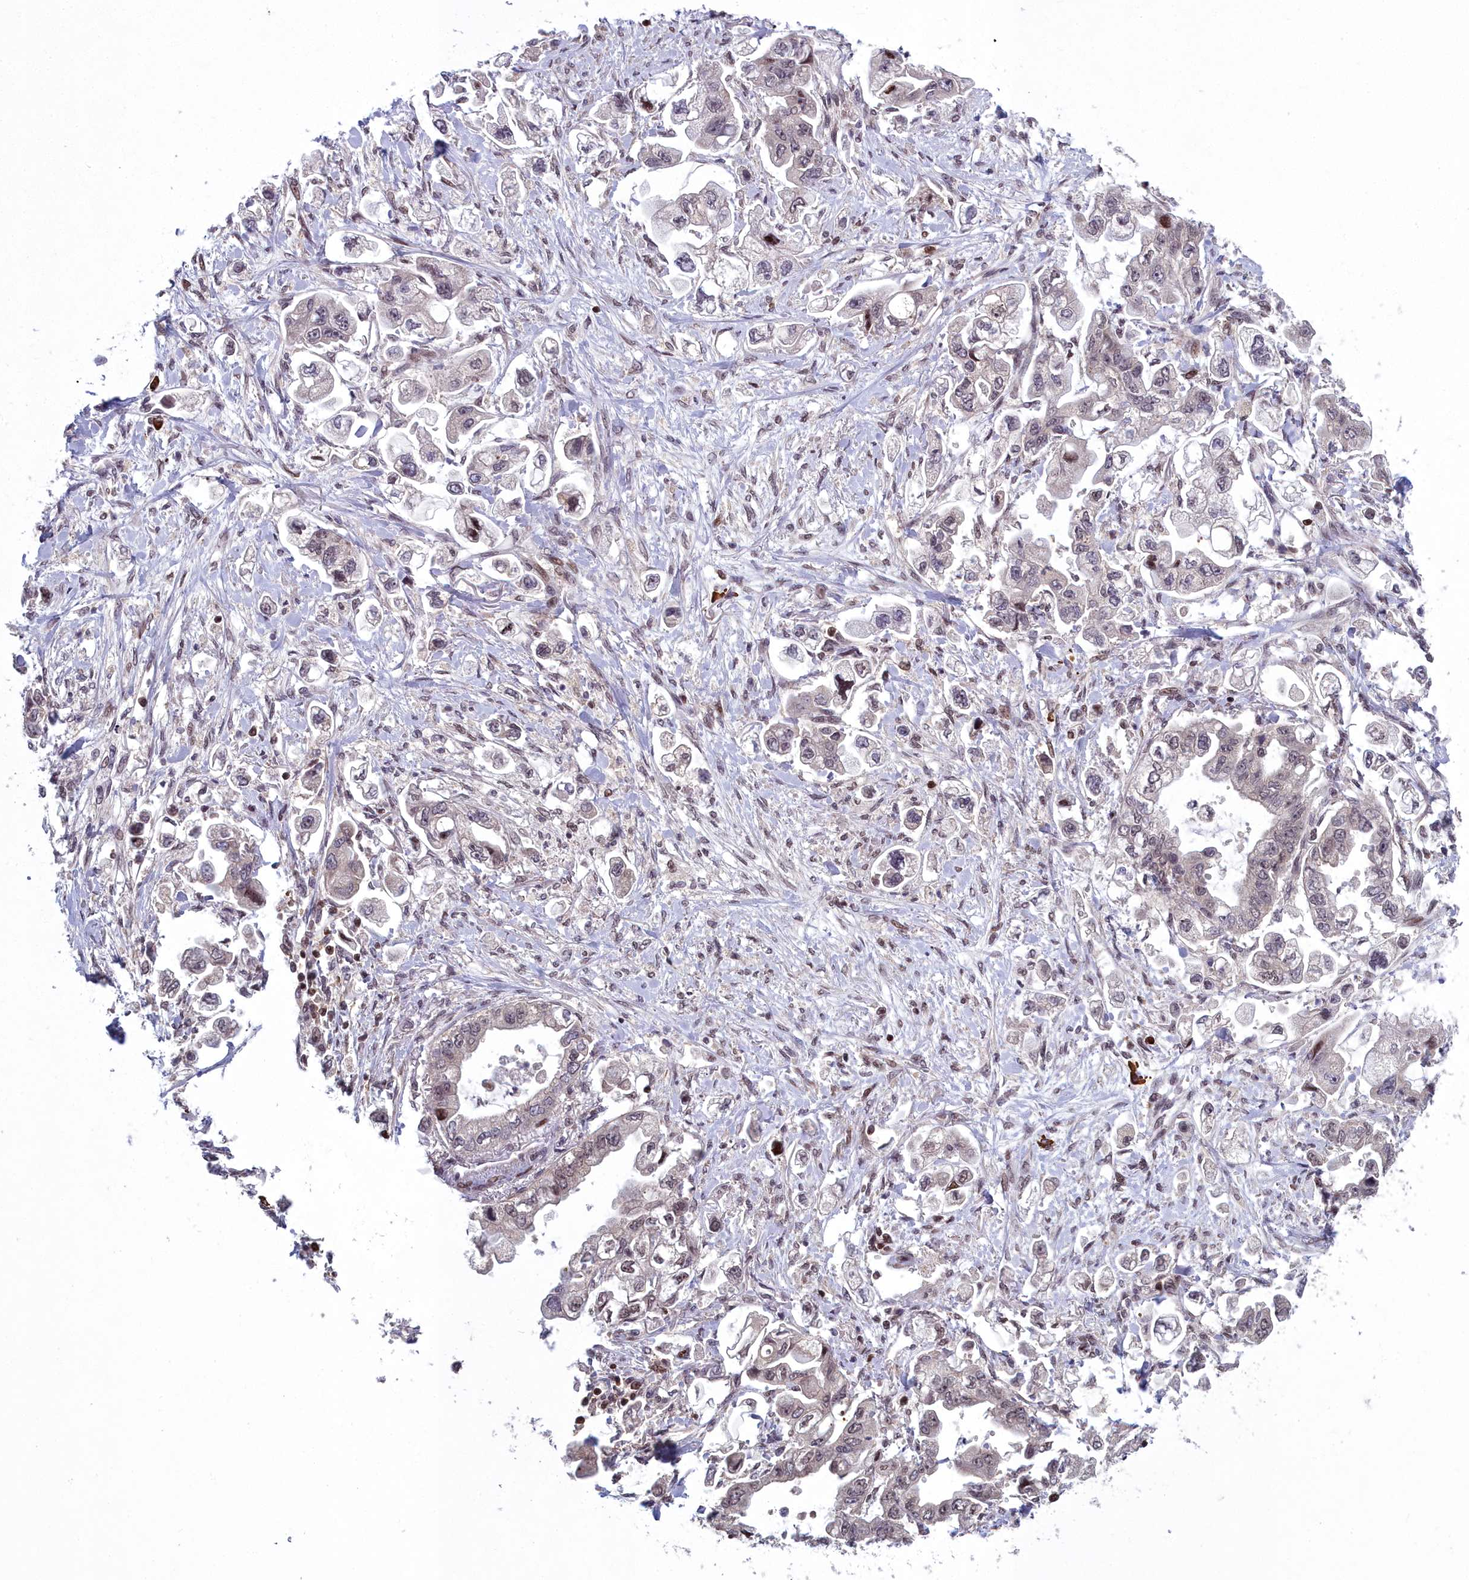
{"staining": {"intensity": "weak", "quantity": "<25%", "location": "nuclear"}, "tissue": "stomach cancer", "cell_type": "Tumor cells", "image_type": "cancer", "snomed": [{"axis": "morphology", "description": "Adenocarcinoma, NOS"}, {"axis": "topography", "description": "Stomach"}], "caption": "DAB (3,3'-diaminobenzidine) immunohistochemical staining of human stomach cancer (adenocarcinoma) demonstrates no significant expression in tumor cells.", "gene": "GMEB1", "patient": {"sex": "male", "age": 62}}